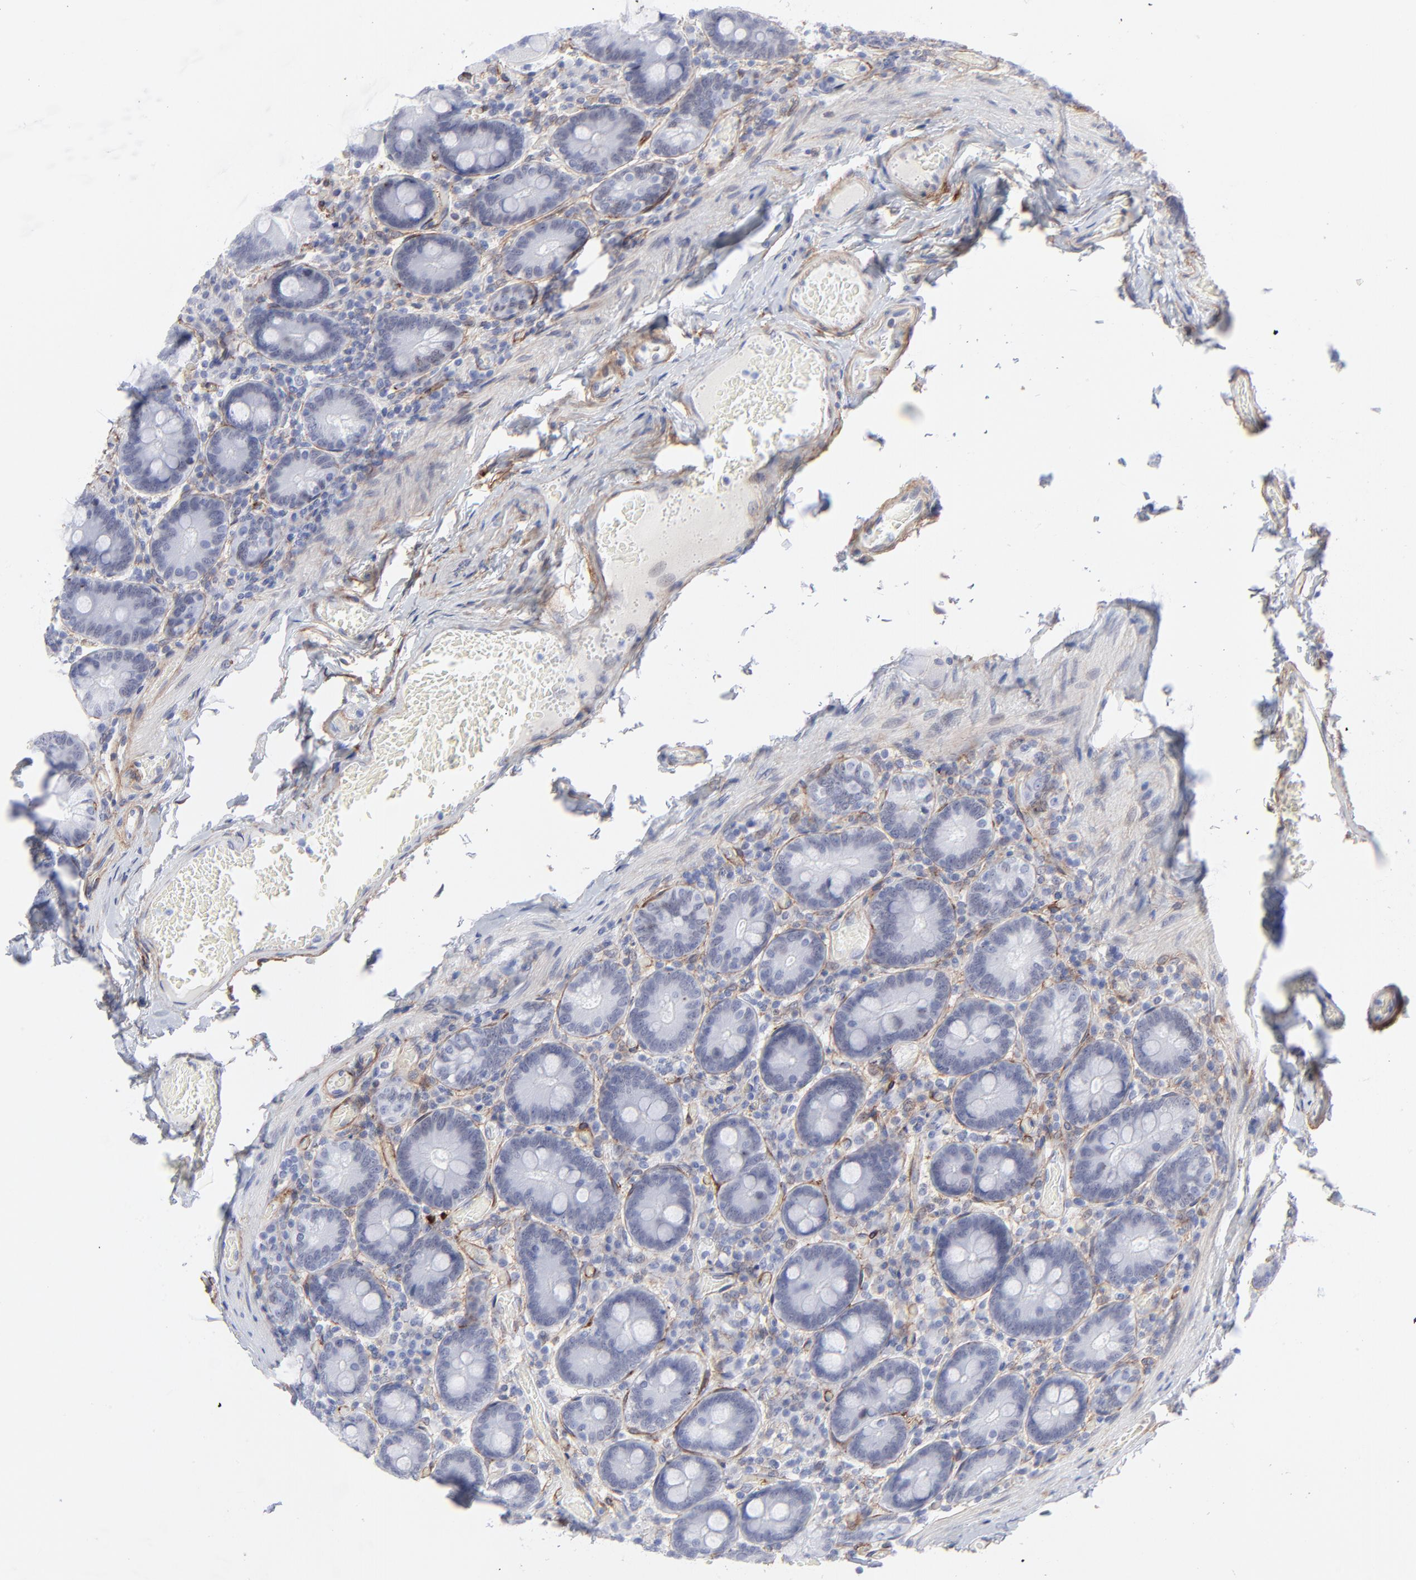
{"staining": {"intensity": "negative", "quantity": "none", "location": "none"}, "tissue": "duodenum", "cell_type": "Glandular cells", "image_type": "normal", "snomed": [{"axis": "morphology", "description": "Normal tissue, NOS"}, {"axis": "topography", "description": "Duodenum"}], "caption": "This photomicrograph is of benign duodenum stained with immunohistochemistry to label a protein in brown with the nuclei are counter-stained blue. There is no expression in glandular cells.", "gene": "PDGFRB", "patient": {"sex": "male", "age": 66}}